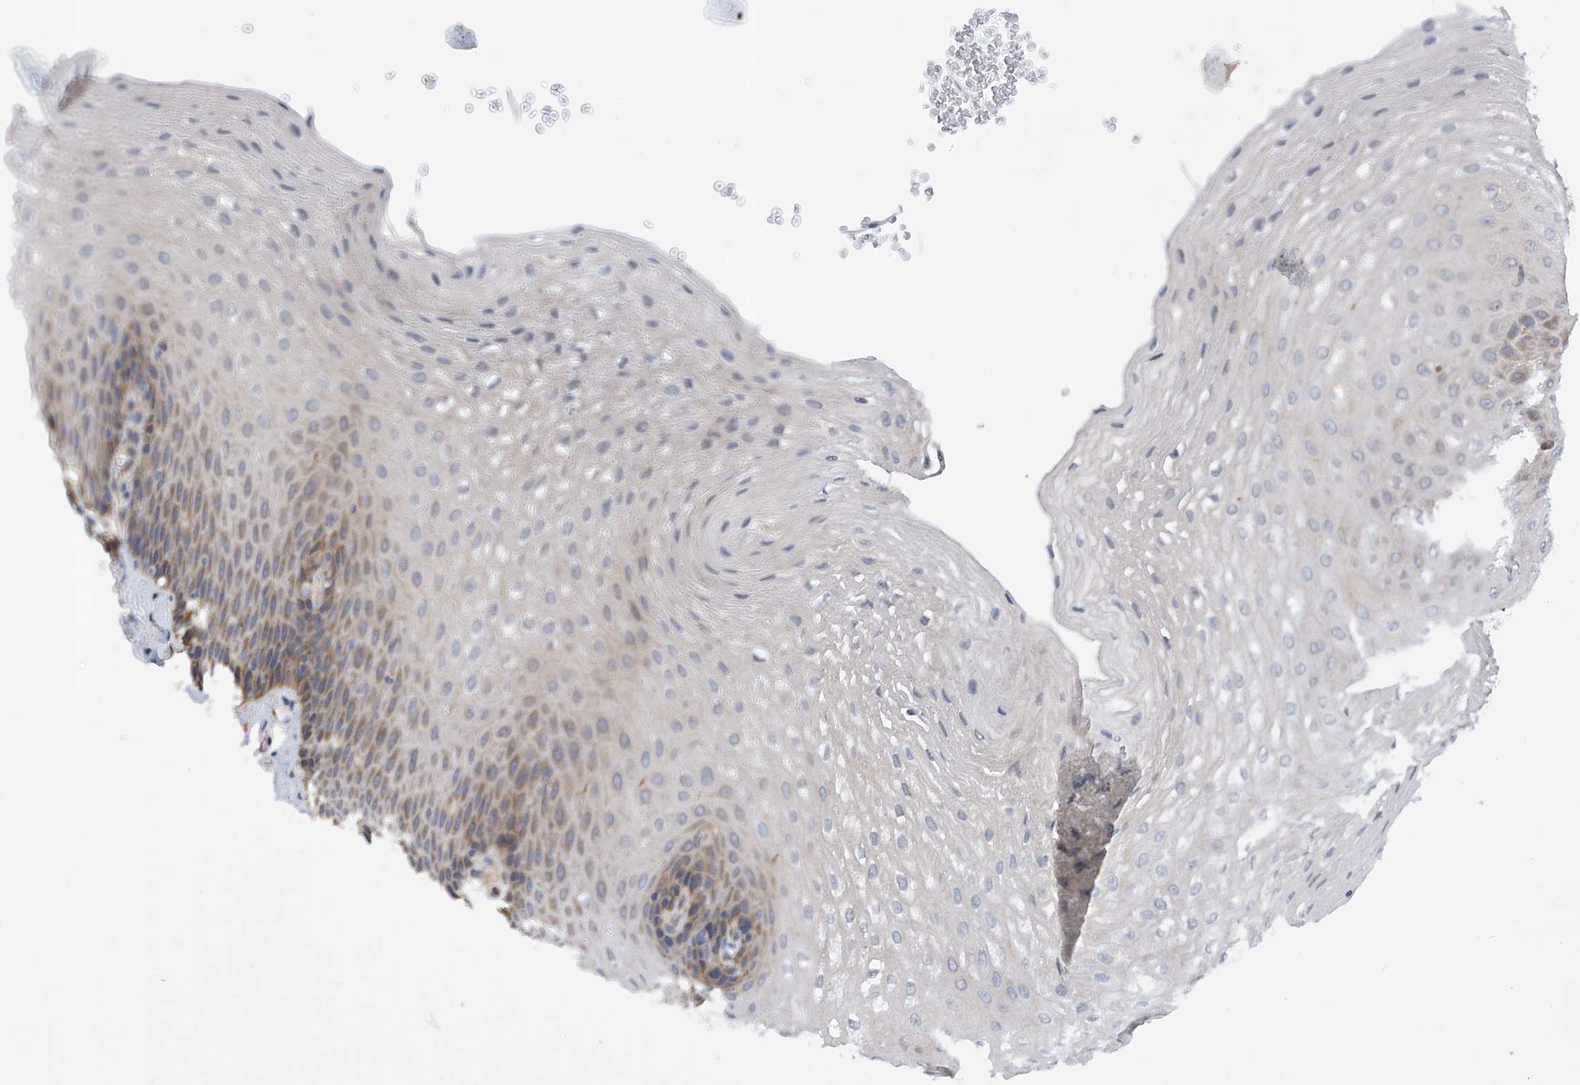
{"staining": {"intensity": "moderate", "quantity": "25%-75%", "location": "cytoplasmic/membranous"}, "tissue": "esophagus", "cell_type": "Squamous epithelial cells", "image_type": "normal", "snomed": [{"axis": "morphology", "description": "Normal tissue, NOS"}, {"axis": "topography", "description": "Esophagus"}], "caption": "Squamous epithelial cells exhibit medium levels of moderate cytoplasmic/membranous positivity in approximately 25%-75% of cells in normal human esophagus.", "gene": "SPATA20", "patient": {"sex": "female", "age": 66}}